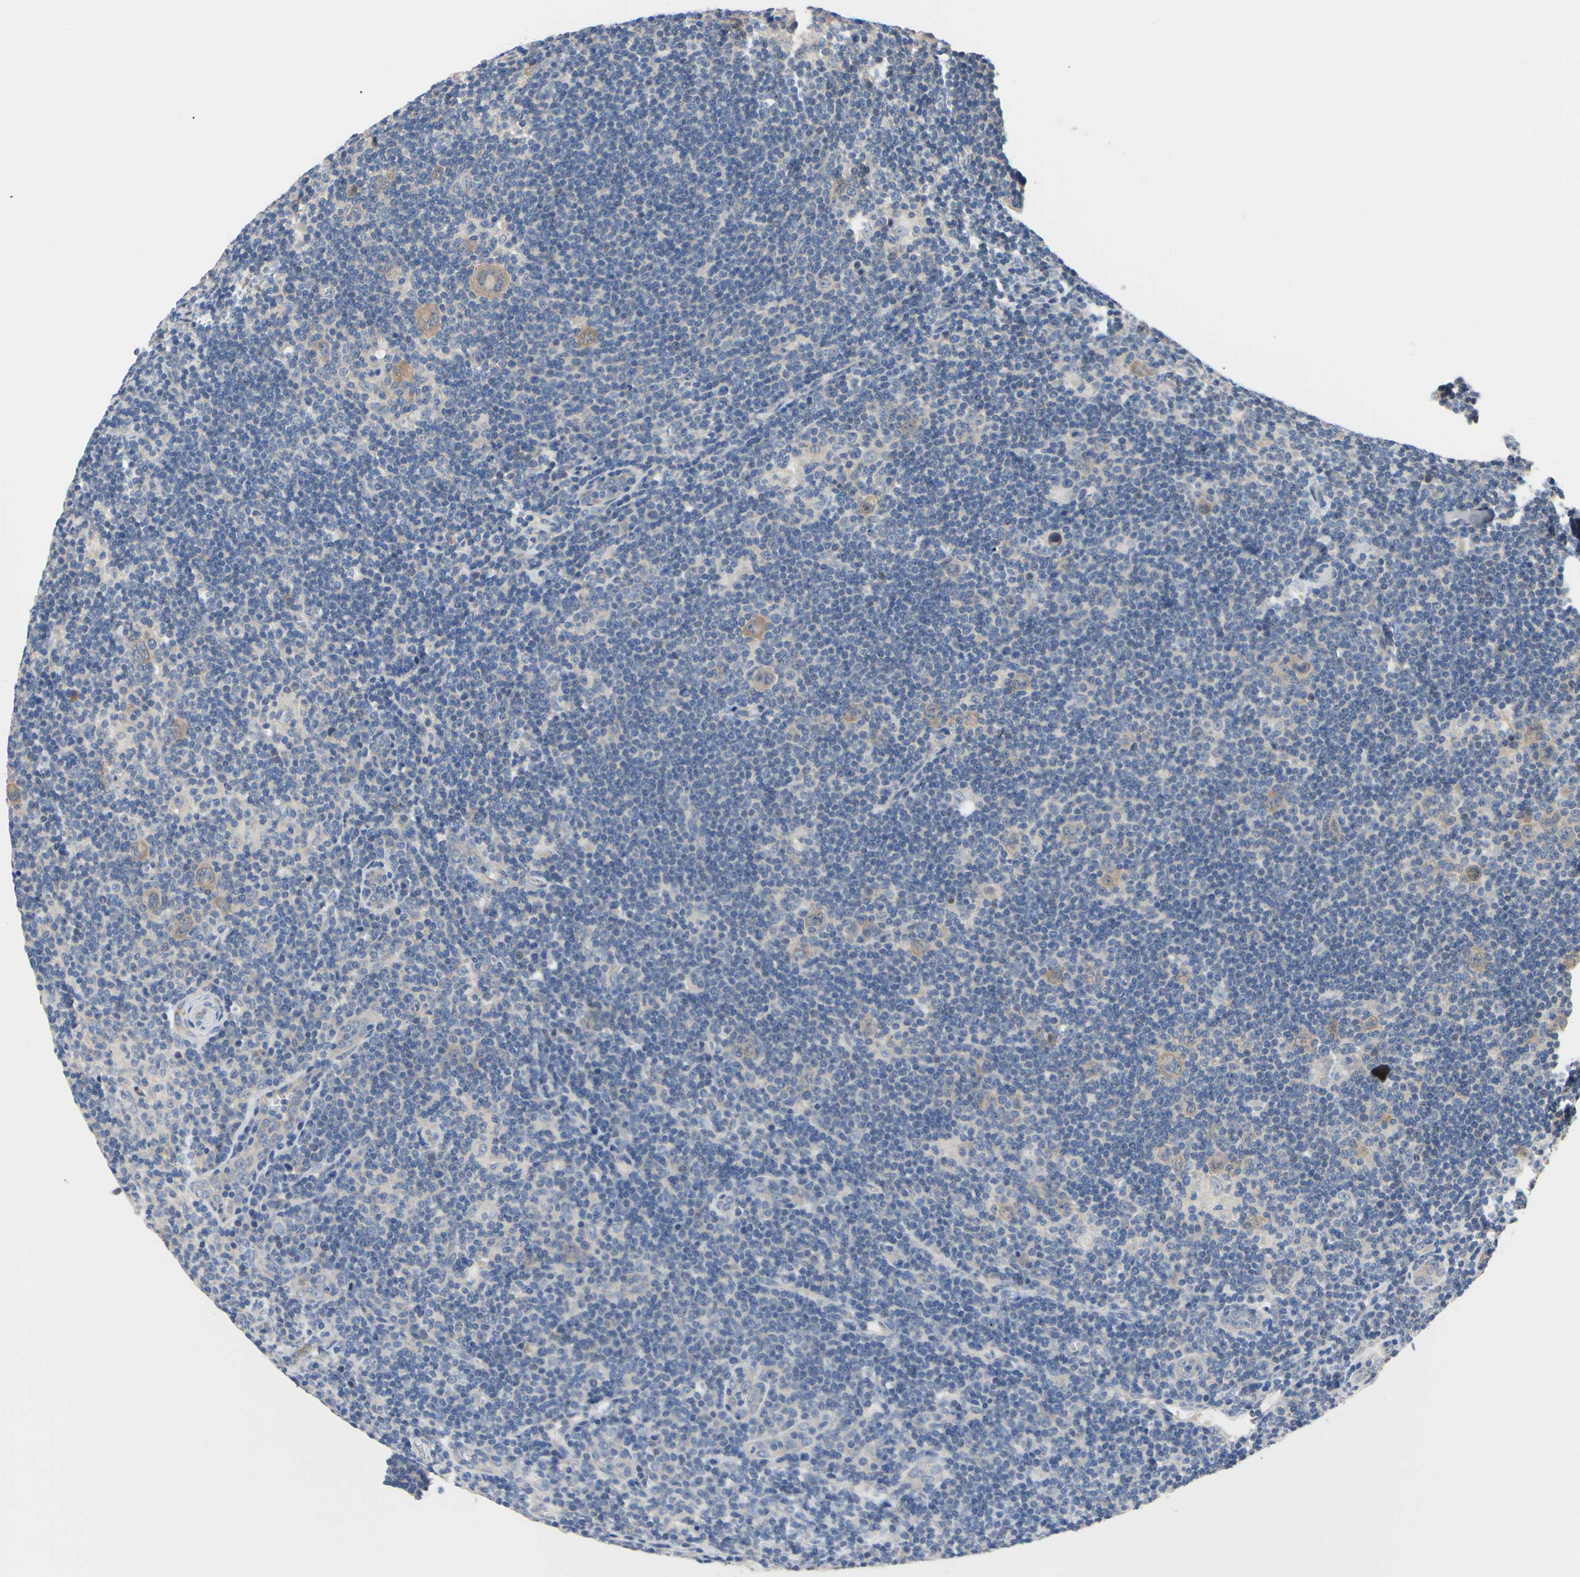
{"staining": {"intensity": "weak", "quantity": ">75%", "location": "cytoplasmic/membranous"}, "tissue": "lymphoma", "cell_type": "Tumor cells", "image_type": "cancer", "snomed": [{"axis": "morphology", "description": "Hodgkin's disease, NOS"}, {"axis": "topography", "description": "Lymph node"}], "caption": "Protein staining of lymphoma tissue displays weak cytoplasmic/membranous expression in about >75% of tumor cells. The staining is performed using DAB (3,3'-diaminobenzidine) brown chromogen to label protein expression. The nuclei are counter-stained blue using hematoxylin.", "gene": "RARS1", "patient": {"sex": "female", "age": 57}}